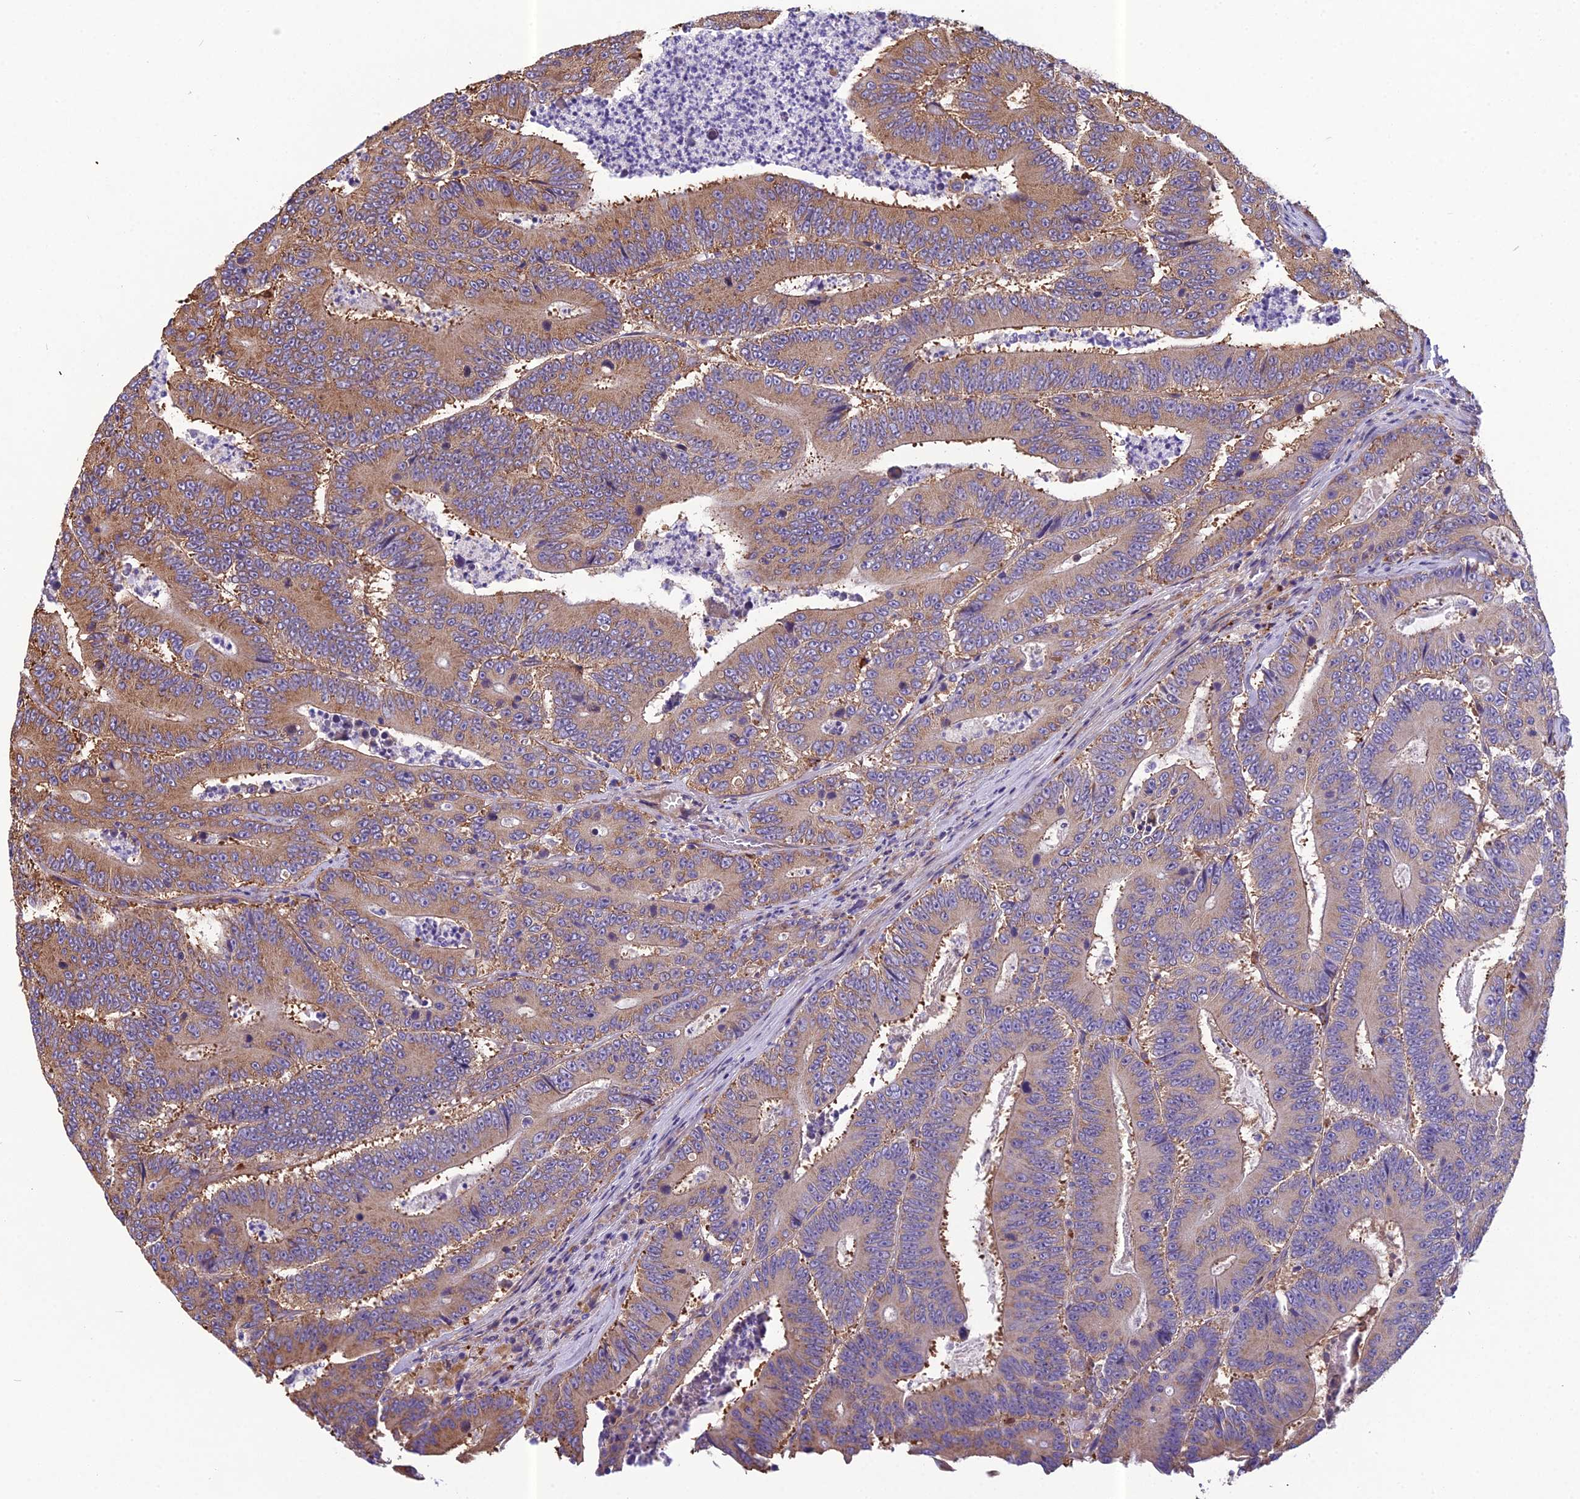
{"staining": {"intensity": "moderate", "quantity": "25%-75%", "location": "cytoplasmic/membranous"}, "tissue": "colorectal cancer", "cell_type": "Tumor cells", "image_type": "cancer", "snomed": [{"axis": "morphology", "description": "Adenocarcinoma, NOS"}, {"axis": "topography", "description": "Colon"}], "caption": "IHC staining of adenocarcinoma (colorectal), which displays medium levels of moderate cytoplasmic/membranous positivity in about 25%-75% of tumor cells indicating moderate cytoplasmic/membranous protein positivity. The staining was performed using DAB (brown) for protein detection and nuclei were counterstained in hematoxylin (blue).", "gene": "SPDL1", "patient": {"sex": "male", "age": 83}}